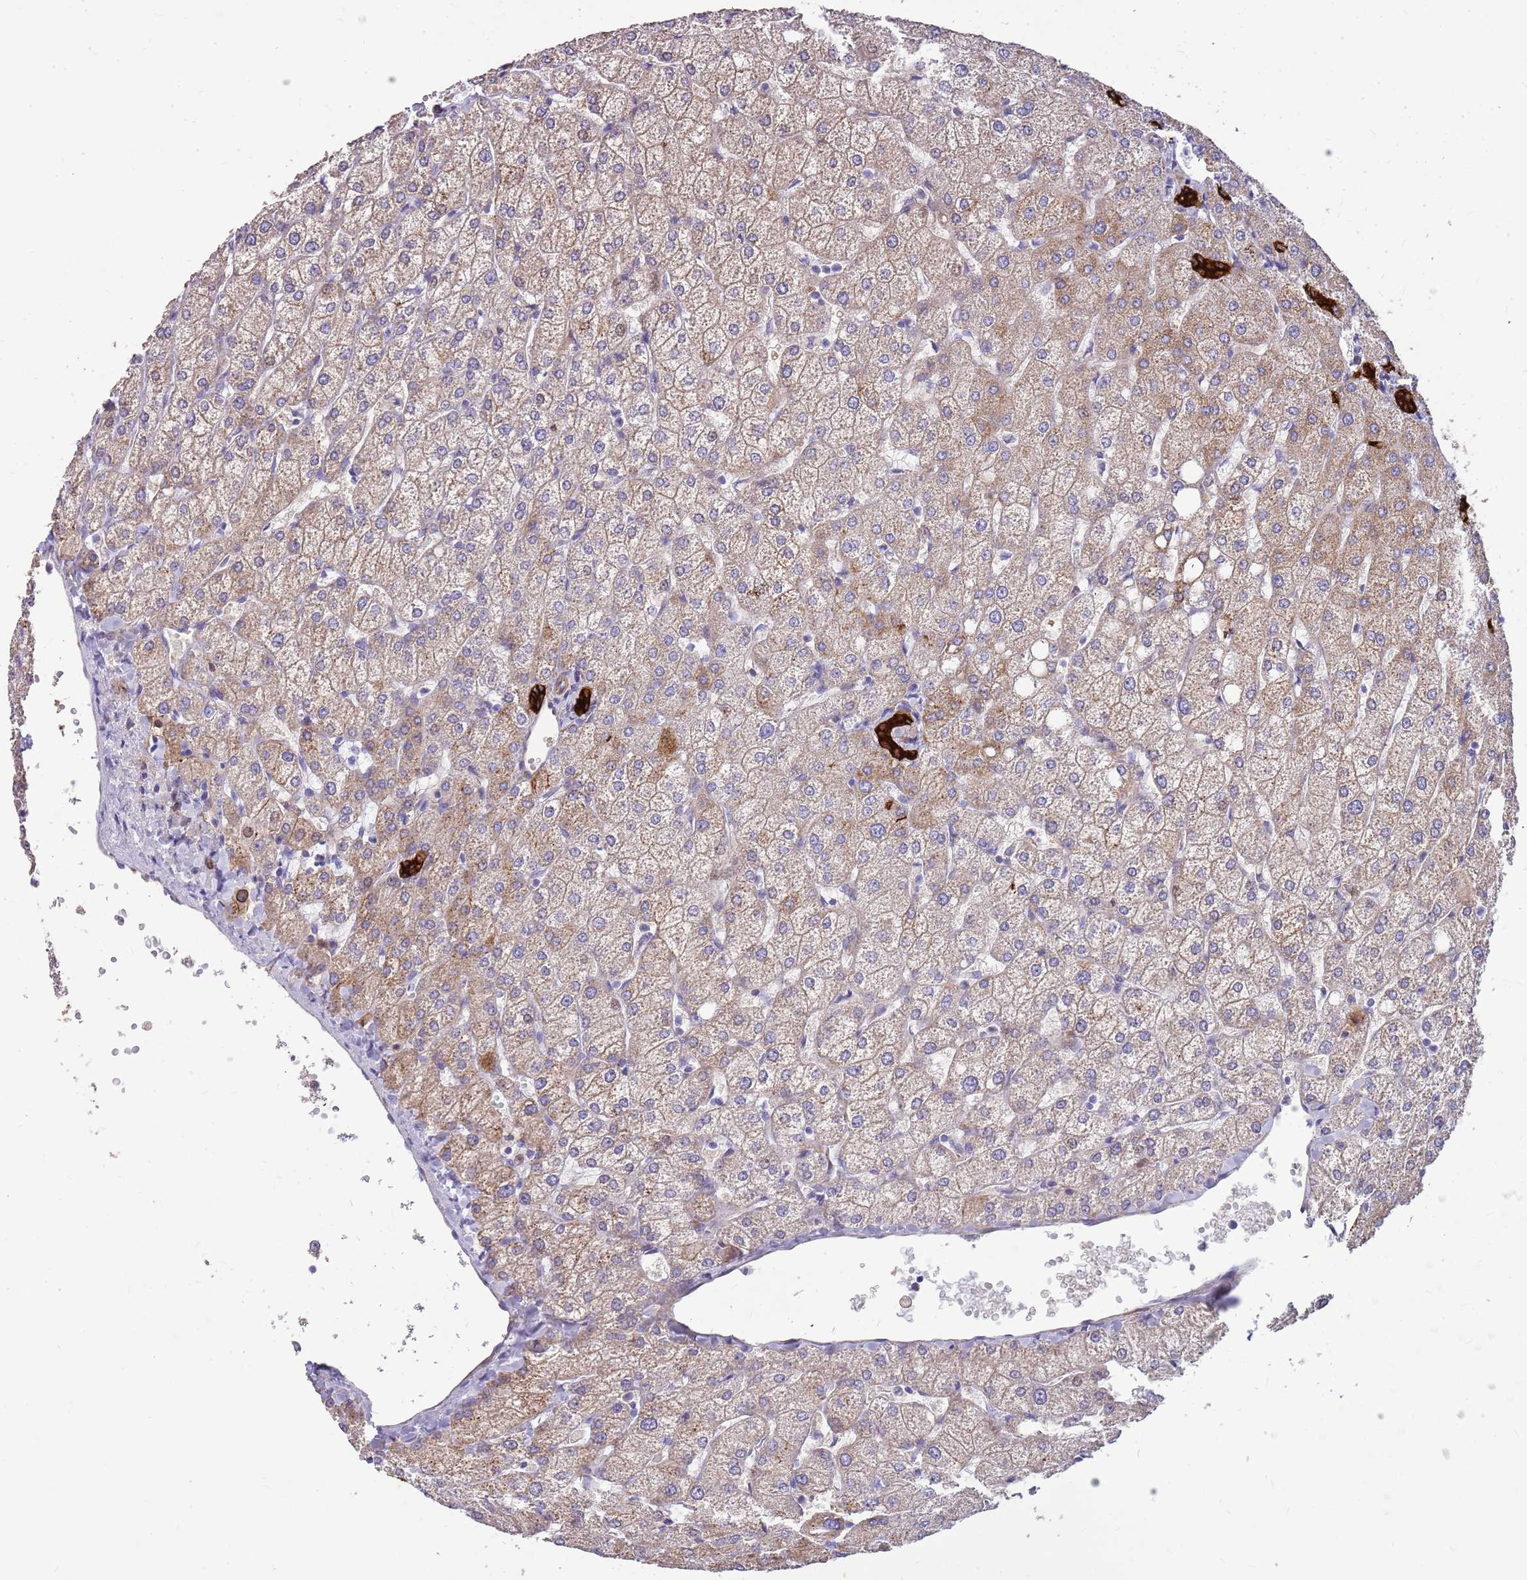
{"staining": {"intensity": "strong", "quantity": ">75%", "location": "cytoplasmic/membranous"}, "tissue": "liver", "cell_type": "Cholangiocytes", "image_type": "normal", "snomed": [{"axis": "morphology", "description": "Normal tissue, NOS"}, {"axis": "topography", "description": "Liver"}], "caption": "Liver stained with DAB (3,3'-diaminobenzidine) IHC displays high levels of strong cytoplasmic/membranous positivity in approximately >75% of cholangiocytes. The staining was performed using DAB, with brown indicating positive protein expression. Nuclei are stained blue with hematoxylin.", "gene": "ZDHHC1", "patient": {"sex": "female", "age": 54}}